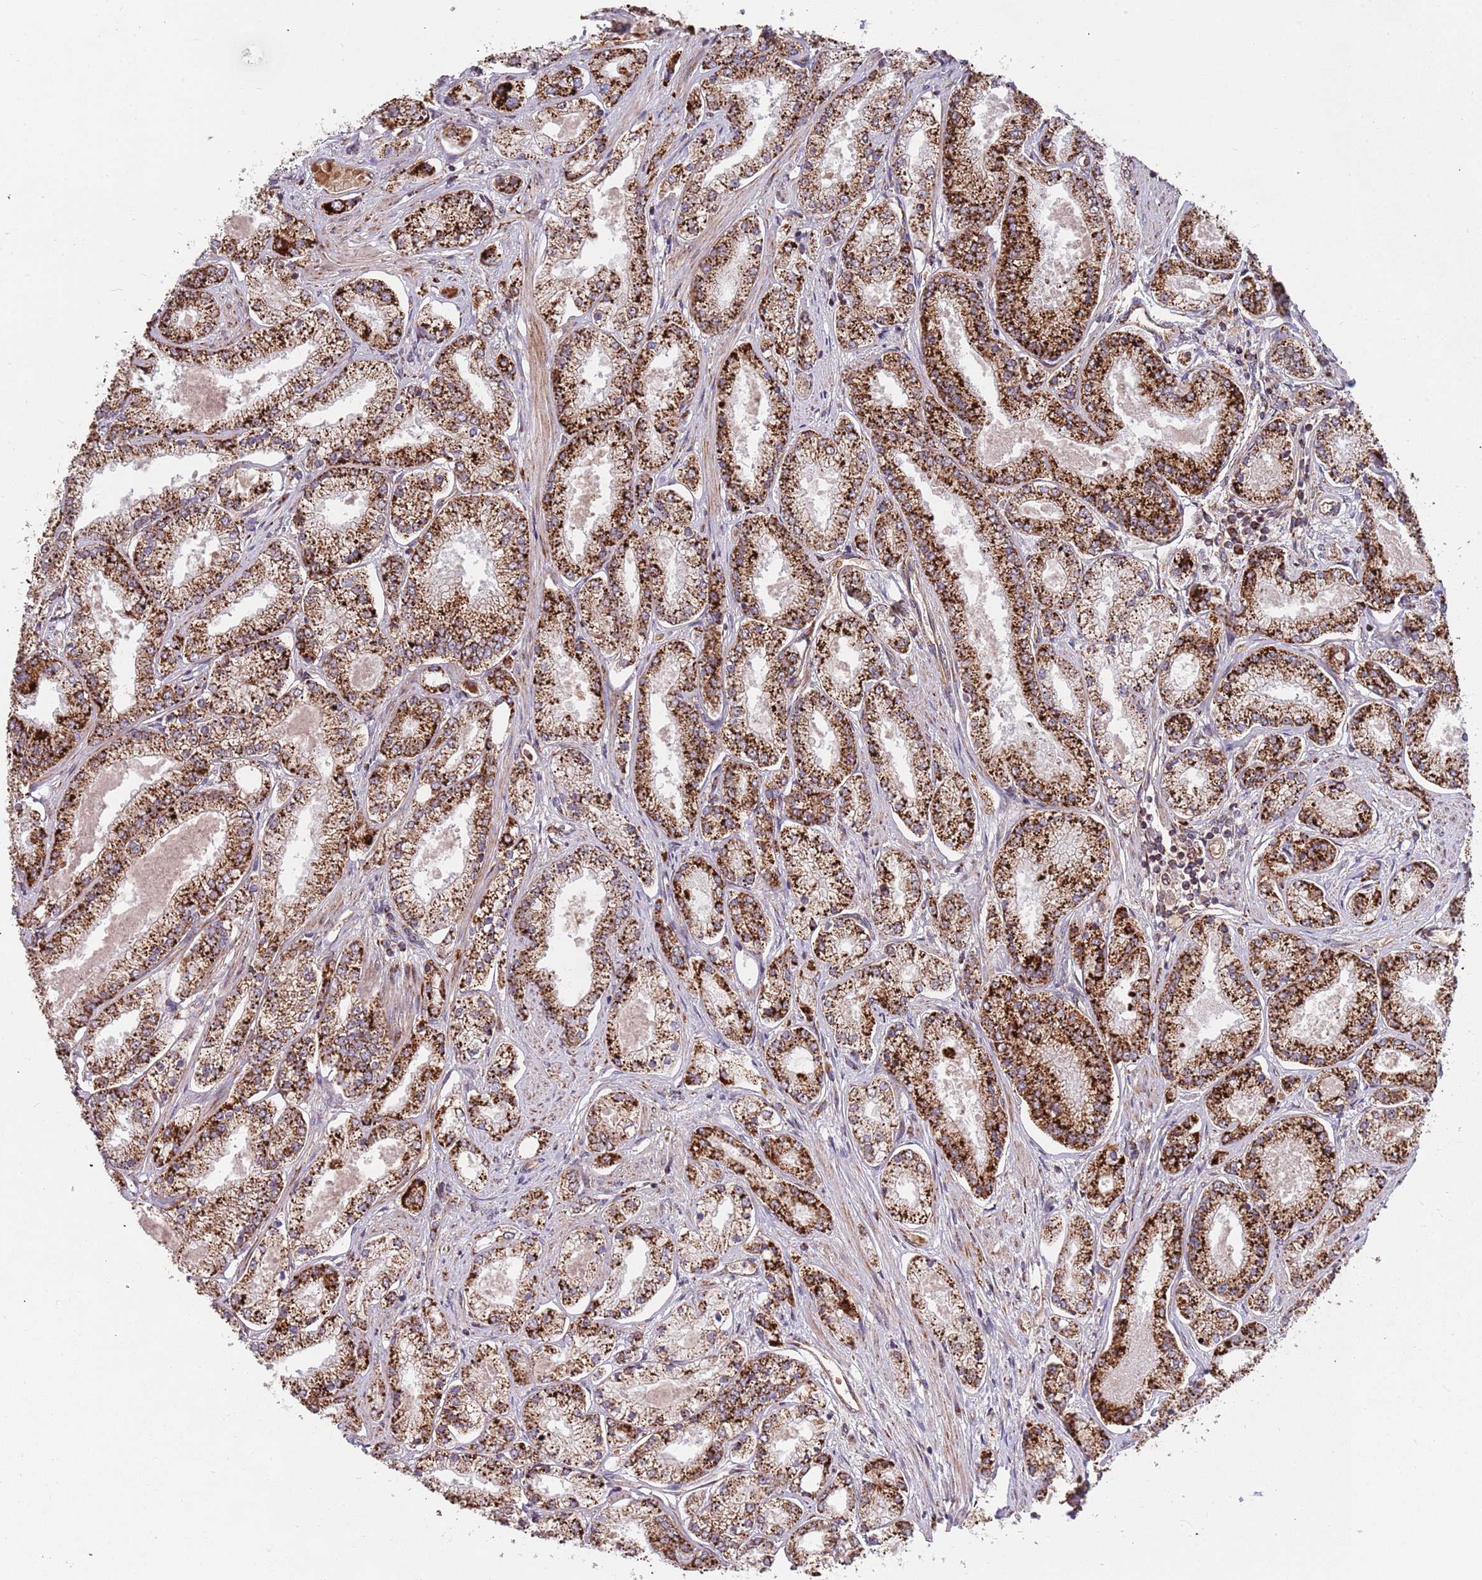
{"staining": {"intensity": "strong", "quantity": ">75%", "location": "cytoplasmic/membranous"}, "tissue": "prostate cancer", "cell_type": "Tumor cells", "image_type": "cancer", "snomed": [{"axis": "morphology", "description": "Adenocarcinoma, High grade"}, {"axis": "topography", "description": "Prostate"}], "caption": "Protein analysis of prostate cancer (high-grade adenocarcinoma) tissue displays strong cytoplasmic/membranous expression in approximately >75% of tumor cells.", "gene": "DCHS1", "patient": {"sex": "male", "age": 69}}